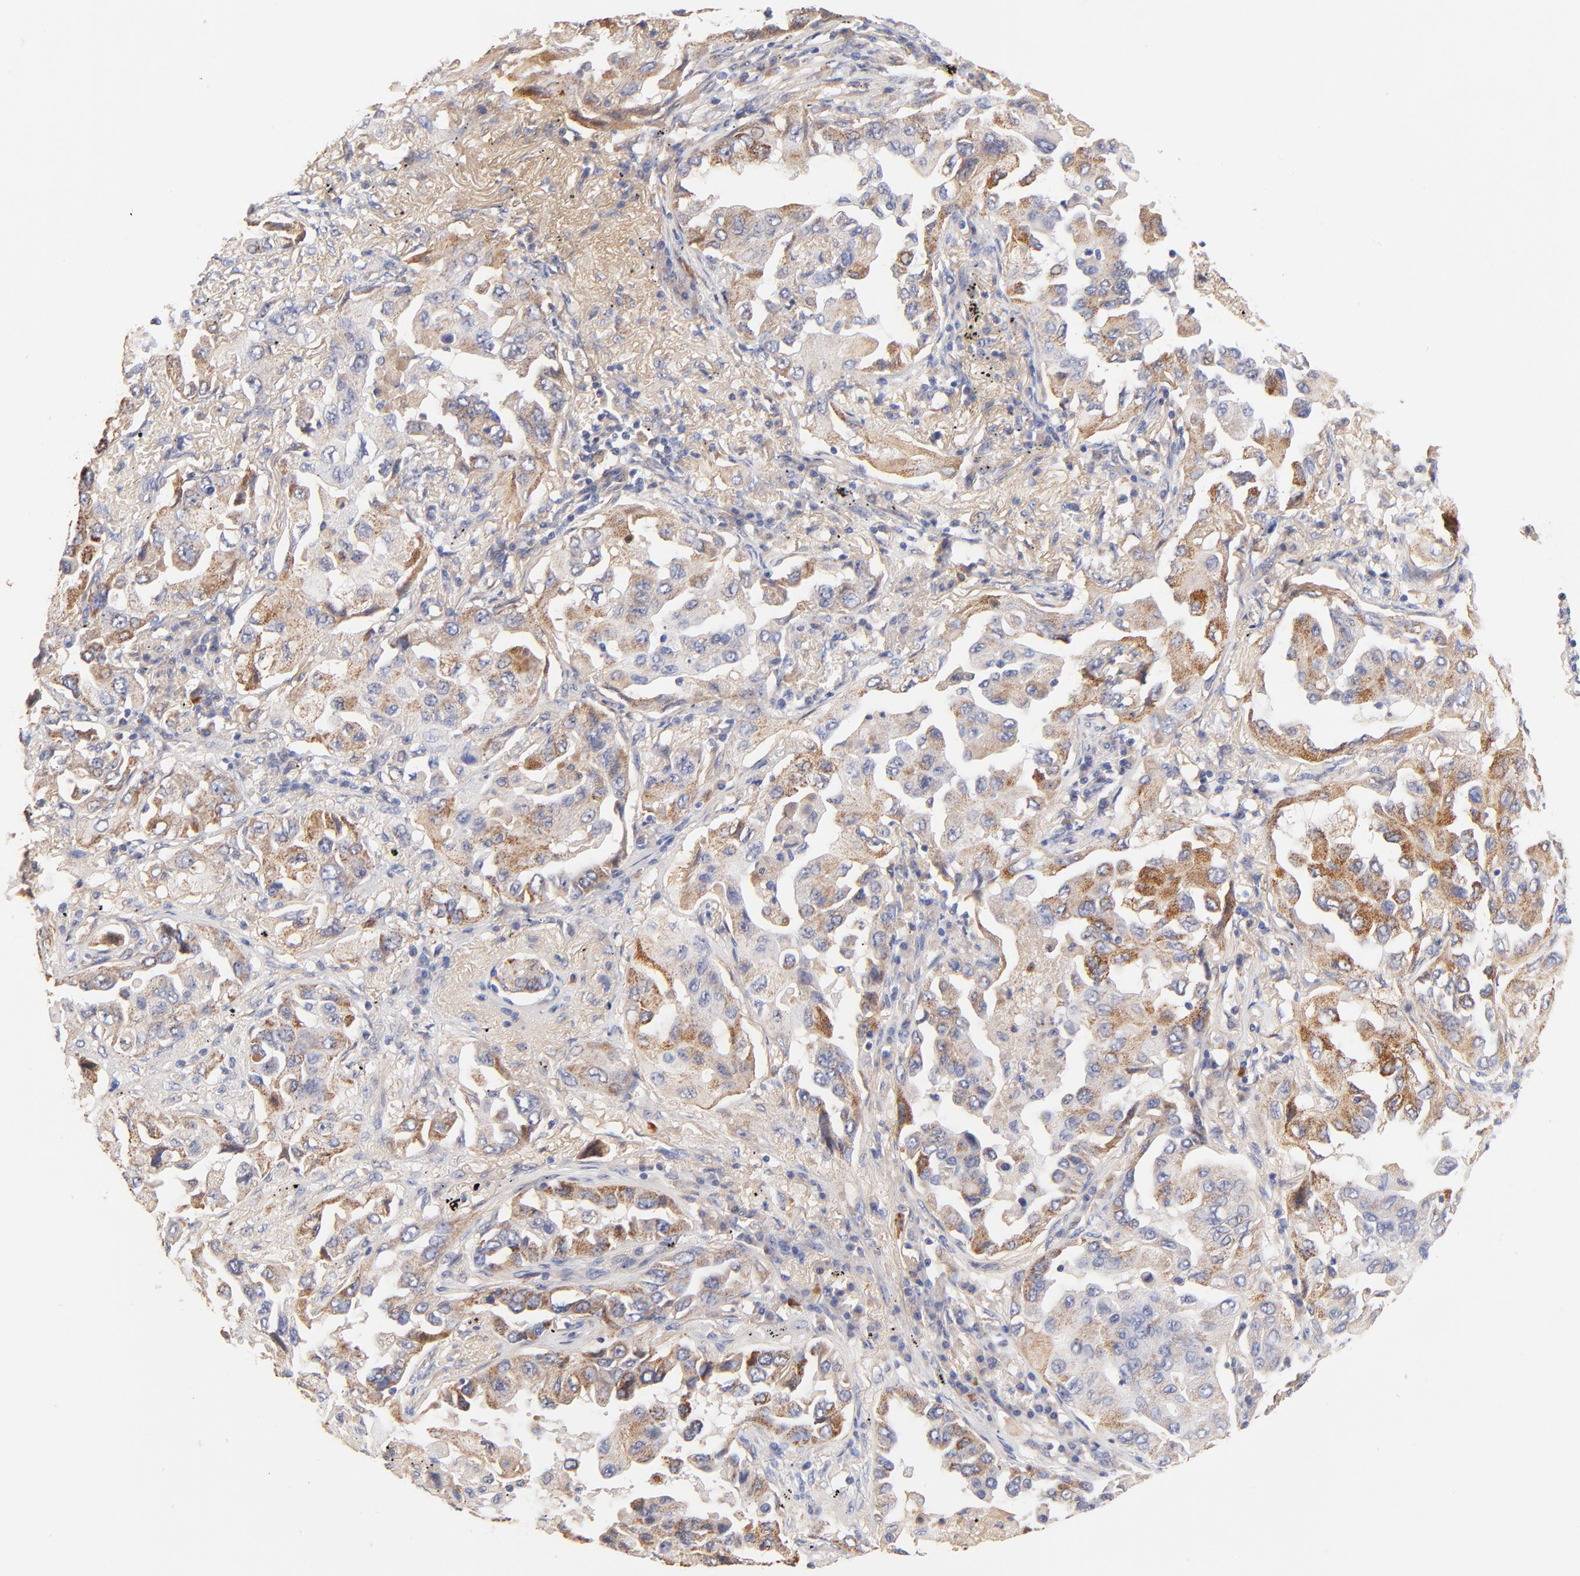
{"staining": {"intensity": "moderate", "quantity": "25%-75%", "location": "cytoplasmic/membranous"}, "tissue": "lung cancer", "cell_type": "Tumor cells", "image_type": "cancer", "snomed": [{"axis": "morphology", "description": "Adenocarcinoma, NOS"}, {"axis": "topography", "description": "Lung"}], "caption": "A high-resolution photomicrograph shows immunohistochemistry staining of lung cancer (adenocarcinoma), which demonstrates moderate cytoplasmic/membranous positivity in about 25%-75% of tumor cells.", "gene": "PTK7", "patient": {"sex": "female", "age": 65}}